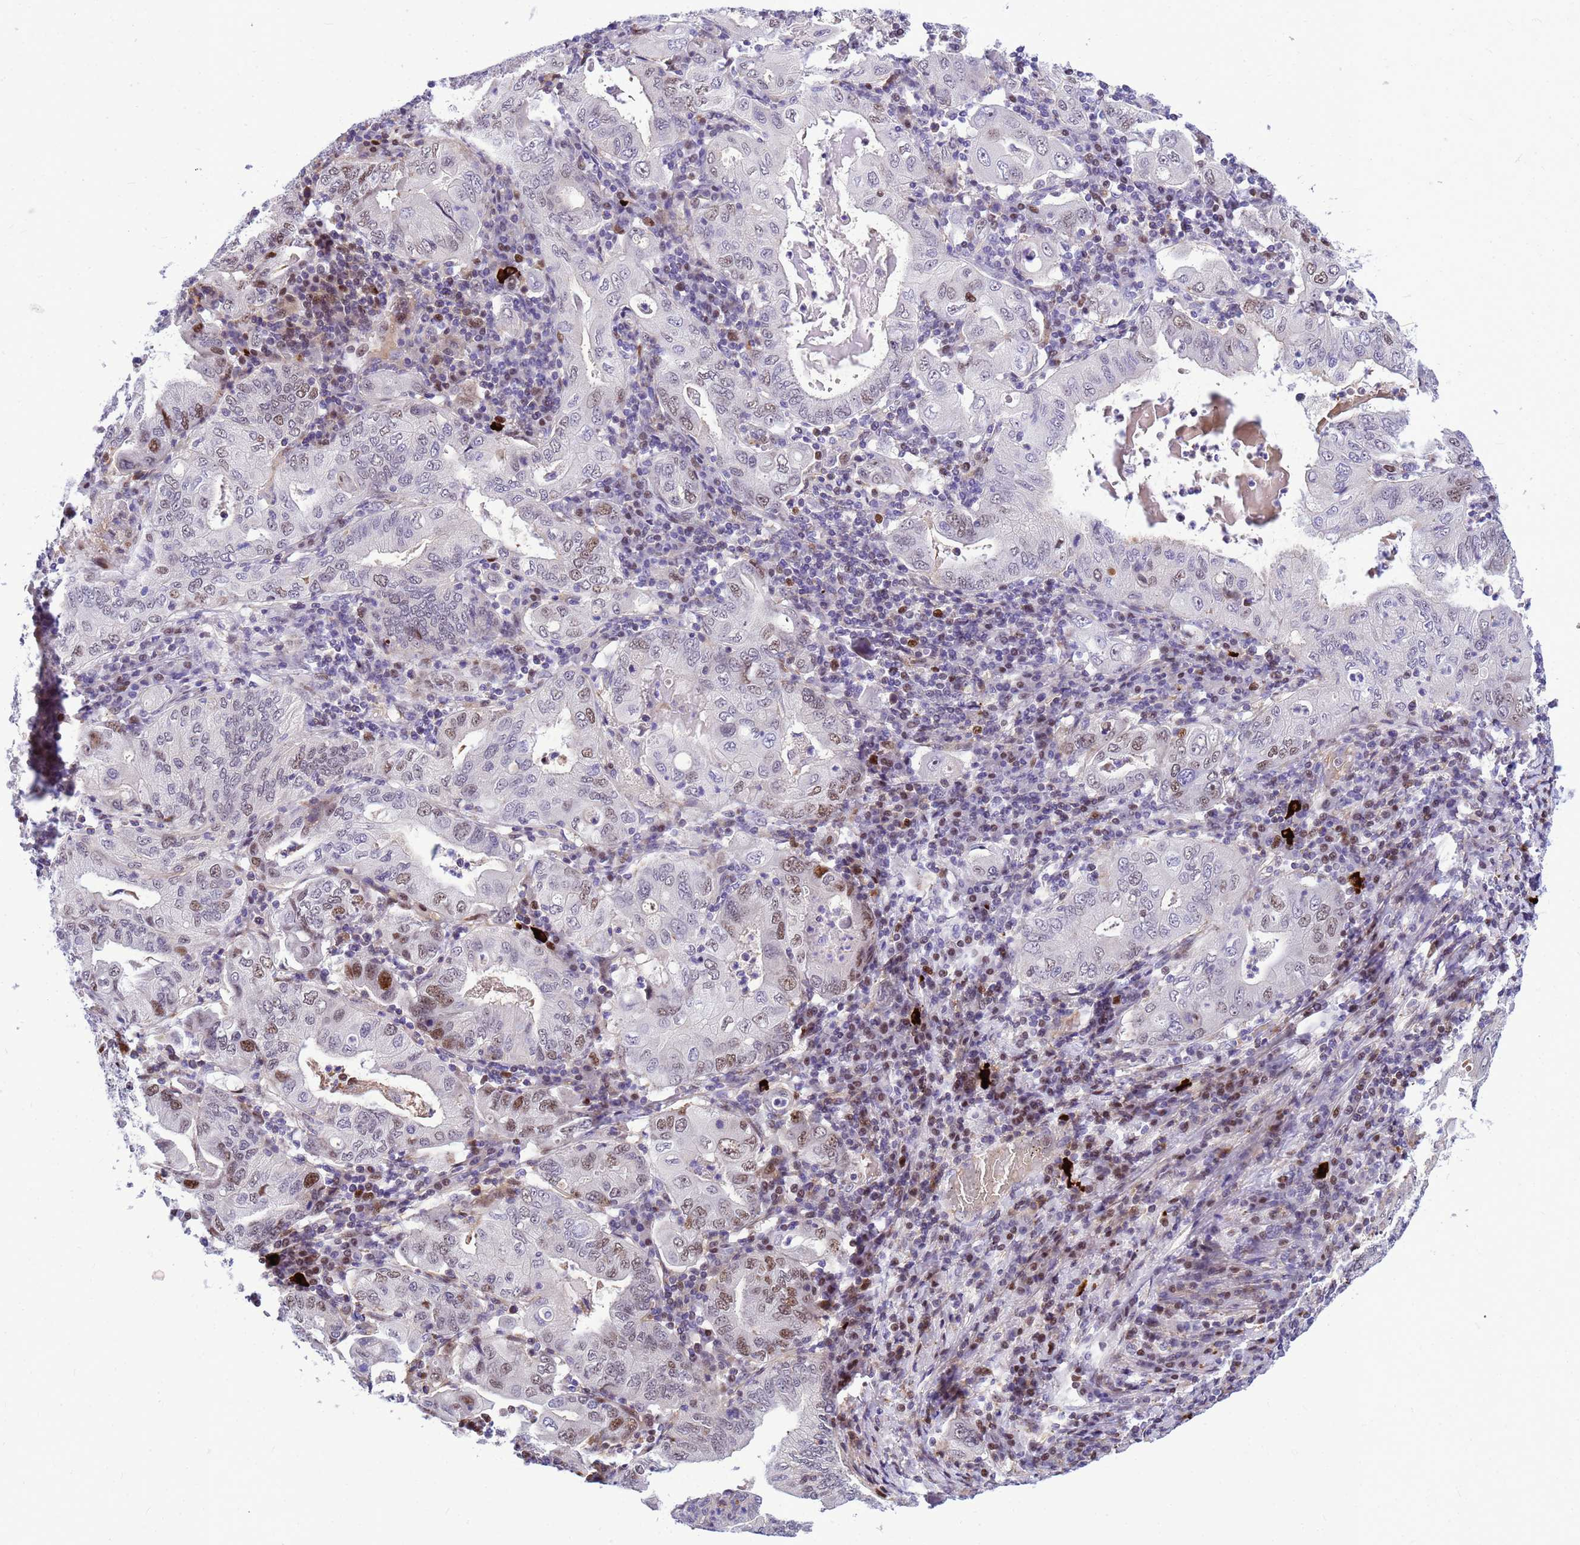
{"staining": {"intensity": "moderate", "quantity": "<25%", "location": "nuclear"}, "tissue": "stomach cancer", "cell_type": "Tumor cells", "image_type": "cancer", "snomed": [{"axis": "morphology", "description": "Normal tissue, NOS"}, {"axis": "morphology", "description": "Adenocarcinoma, NOS"}, {"axis": "topography", "description": "Esophagus"}, {"axis": "topography", "description": "Stomach, upper"}, {"axis": "topography", "description": "Peripheral nerve tissue"}], "caption": "Immunohistochemical staining of adenocarcinoma (stomach) demonstrates moderate nuclear protein staining in about <25% of tumor cells. Using DAB (brown) and hematoxylin (blue) stains, captured at high magnification using brightfield microscopy.", "gene": "ADAMTS7", "patient": {"sex": "male", "age": 62}}